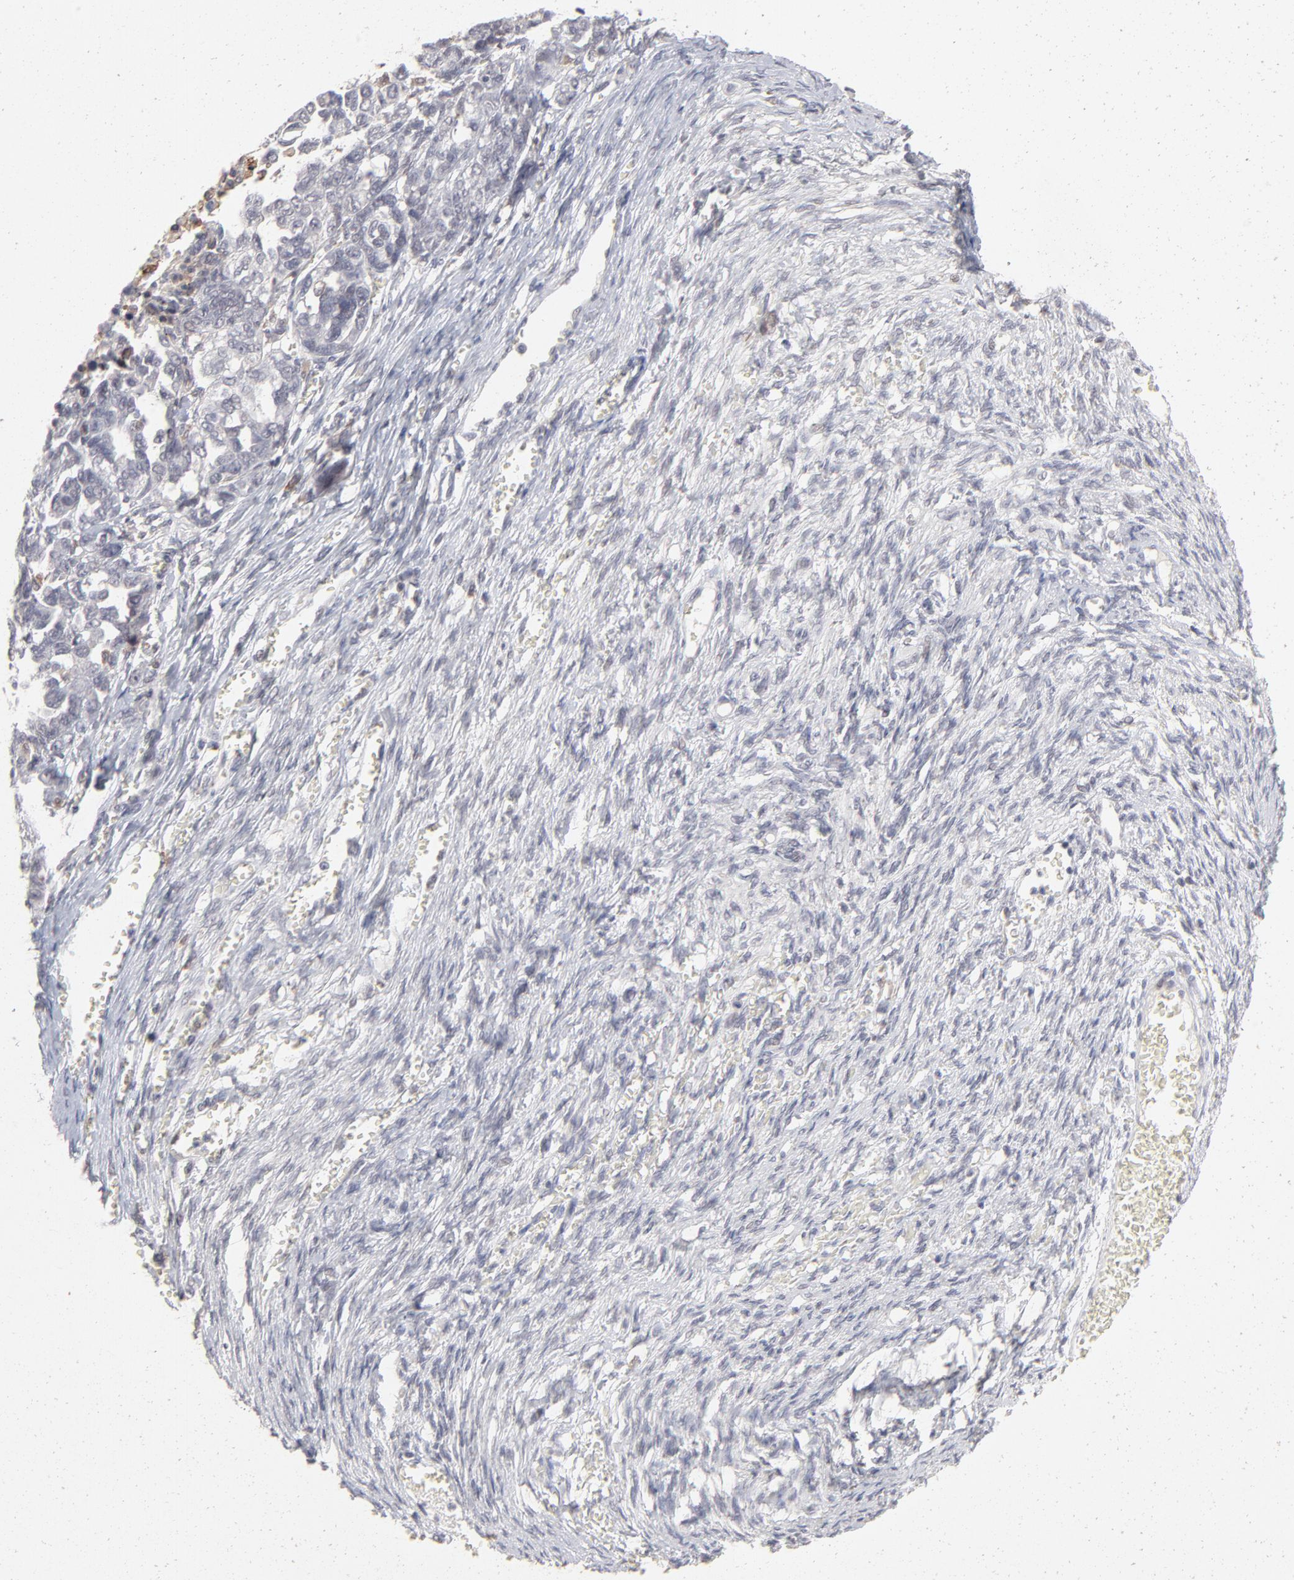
{"staining": {"intensity": "negative", "quantity": "none", "location": "none"}, "tissue": "ovarian cancer", "cell_type": "Tumor cells", "image_type": "cancer", "snomed": [{"axis": "morphology", "description": "Cystadenocarcinoma, serous, NOS"}, {"axis": "topography", "description": "Ovary"}], "caption": "Tumor cells show no significant protein positivity in ovarian cancer.", "gene": "CCR2", "patient": {"sex": "female", "age": 69}}